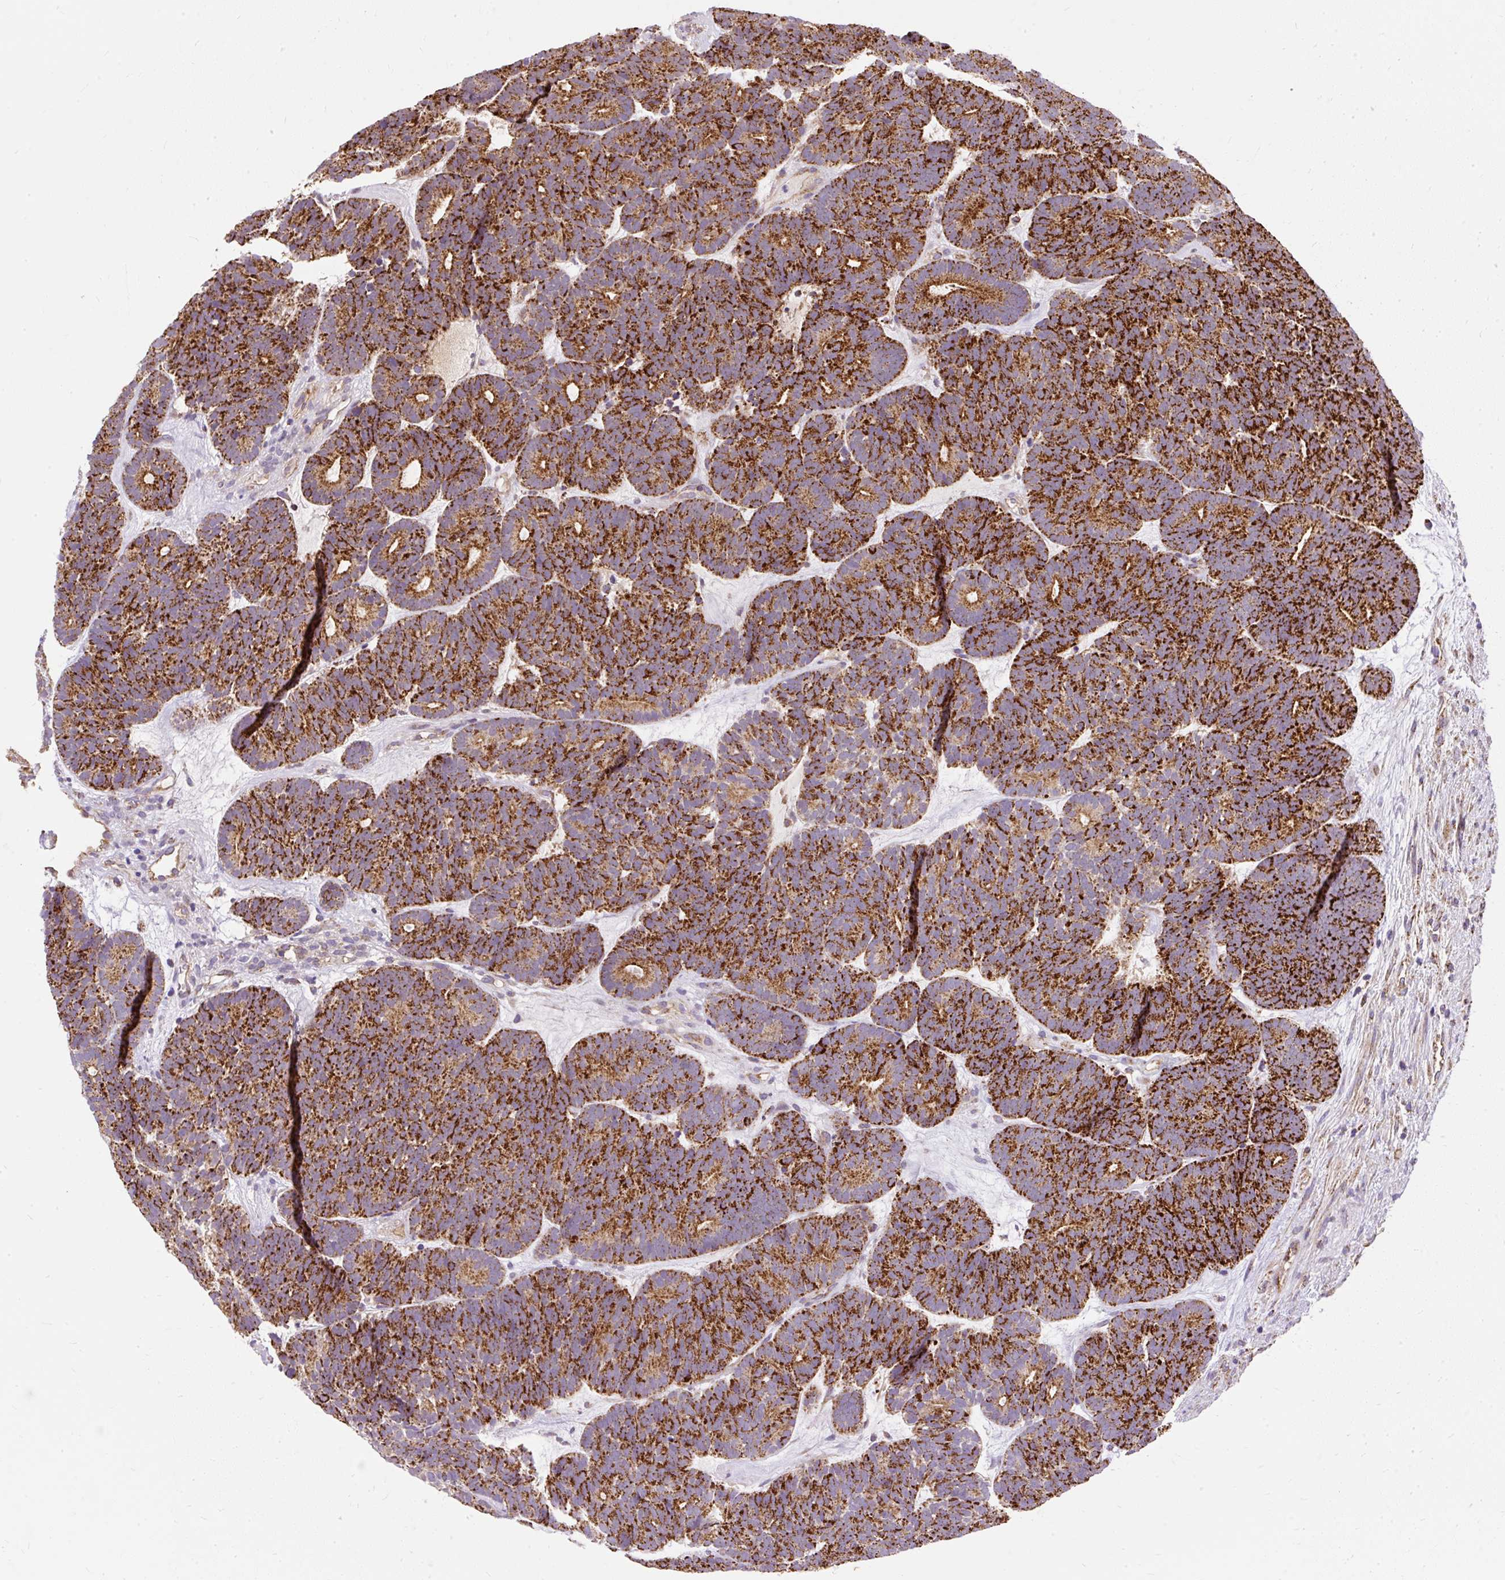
{"staining": {"intensity": "strong", "quantity": ">75%", "location": "cytoplasmic/membranous"}, "tissue": "head and neck cancer", "cell_type": "Tumor cells", "image_type": "cancer", "snomed": [{"axis": "morphology", "description": "Adenocarcinoma, NOS"}, {"axis": "topography", "description": "Head-Neck"}], "caption": "Brown immunohistochemical staining in human adenocarcinoma (head and neck) demonstrates strong cytoplasmic/membranous positivity in about >75% of tumor cells.", "gene": "CEP290", "patient": {"sex": "female", "age": 81}}